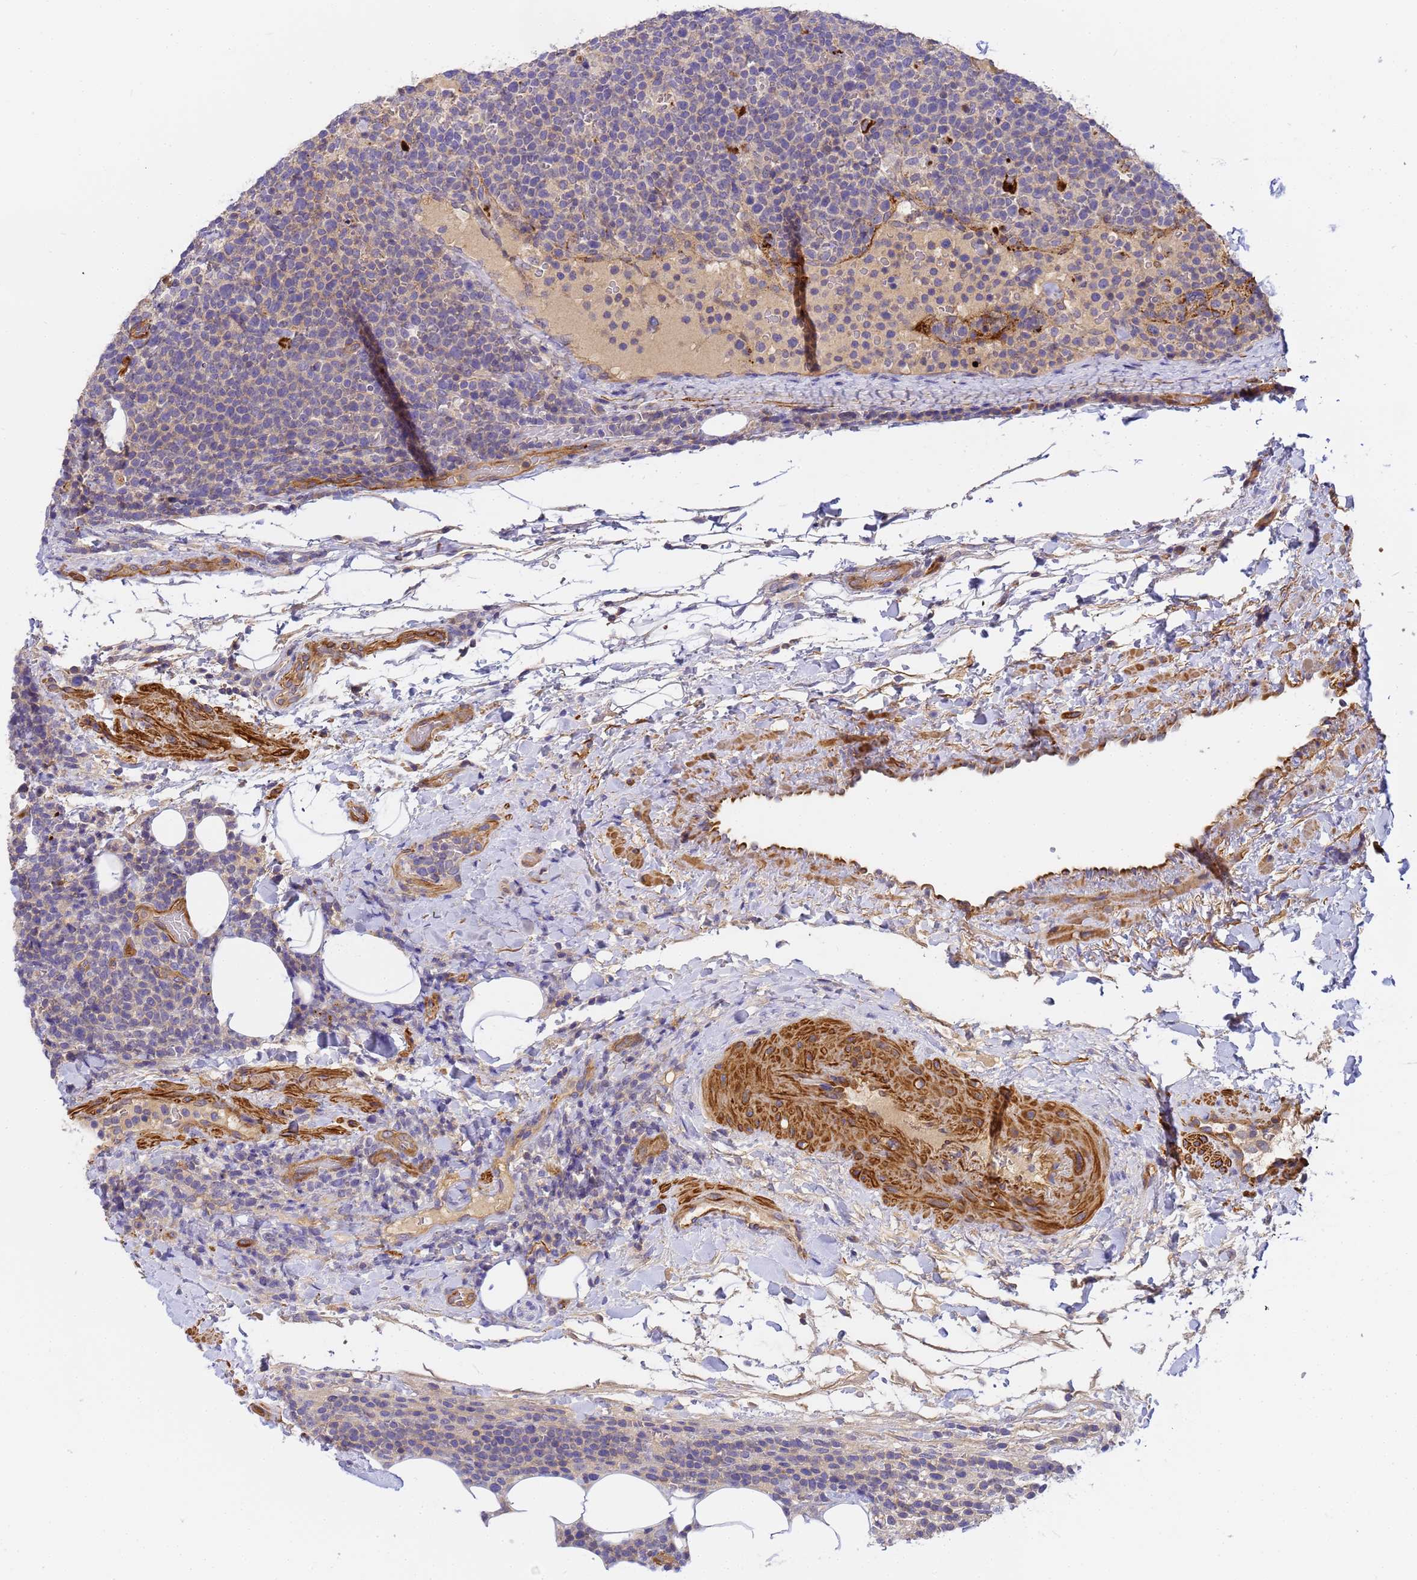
{"staining": {"intensity": "negative", "quantity": "none", "location": "none"}, "tissue": "lymphoma", "cell_type": "Tumor cells", "image_type": "cancer", "snomed": [{"axis": "morphology", "description": "Malignant lymphoma, non-Hodgkin's type, High grade"}, {"axis": "topography", "description": "Lymph node"}], "caption": "Lymphoma was stained to show a protein in brown. There is no significant staining in tumor cells.", "gene": "MYL12A", "patient": {"sex": "male", "age": 61}}